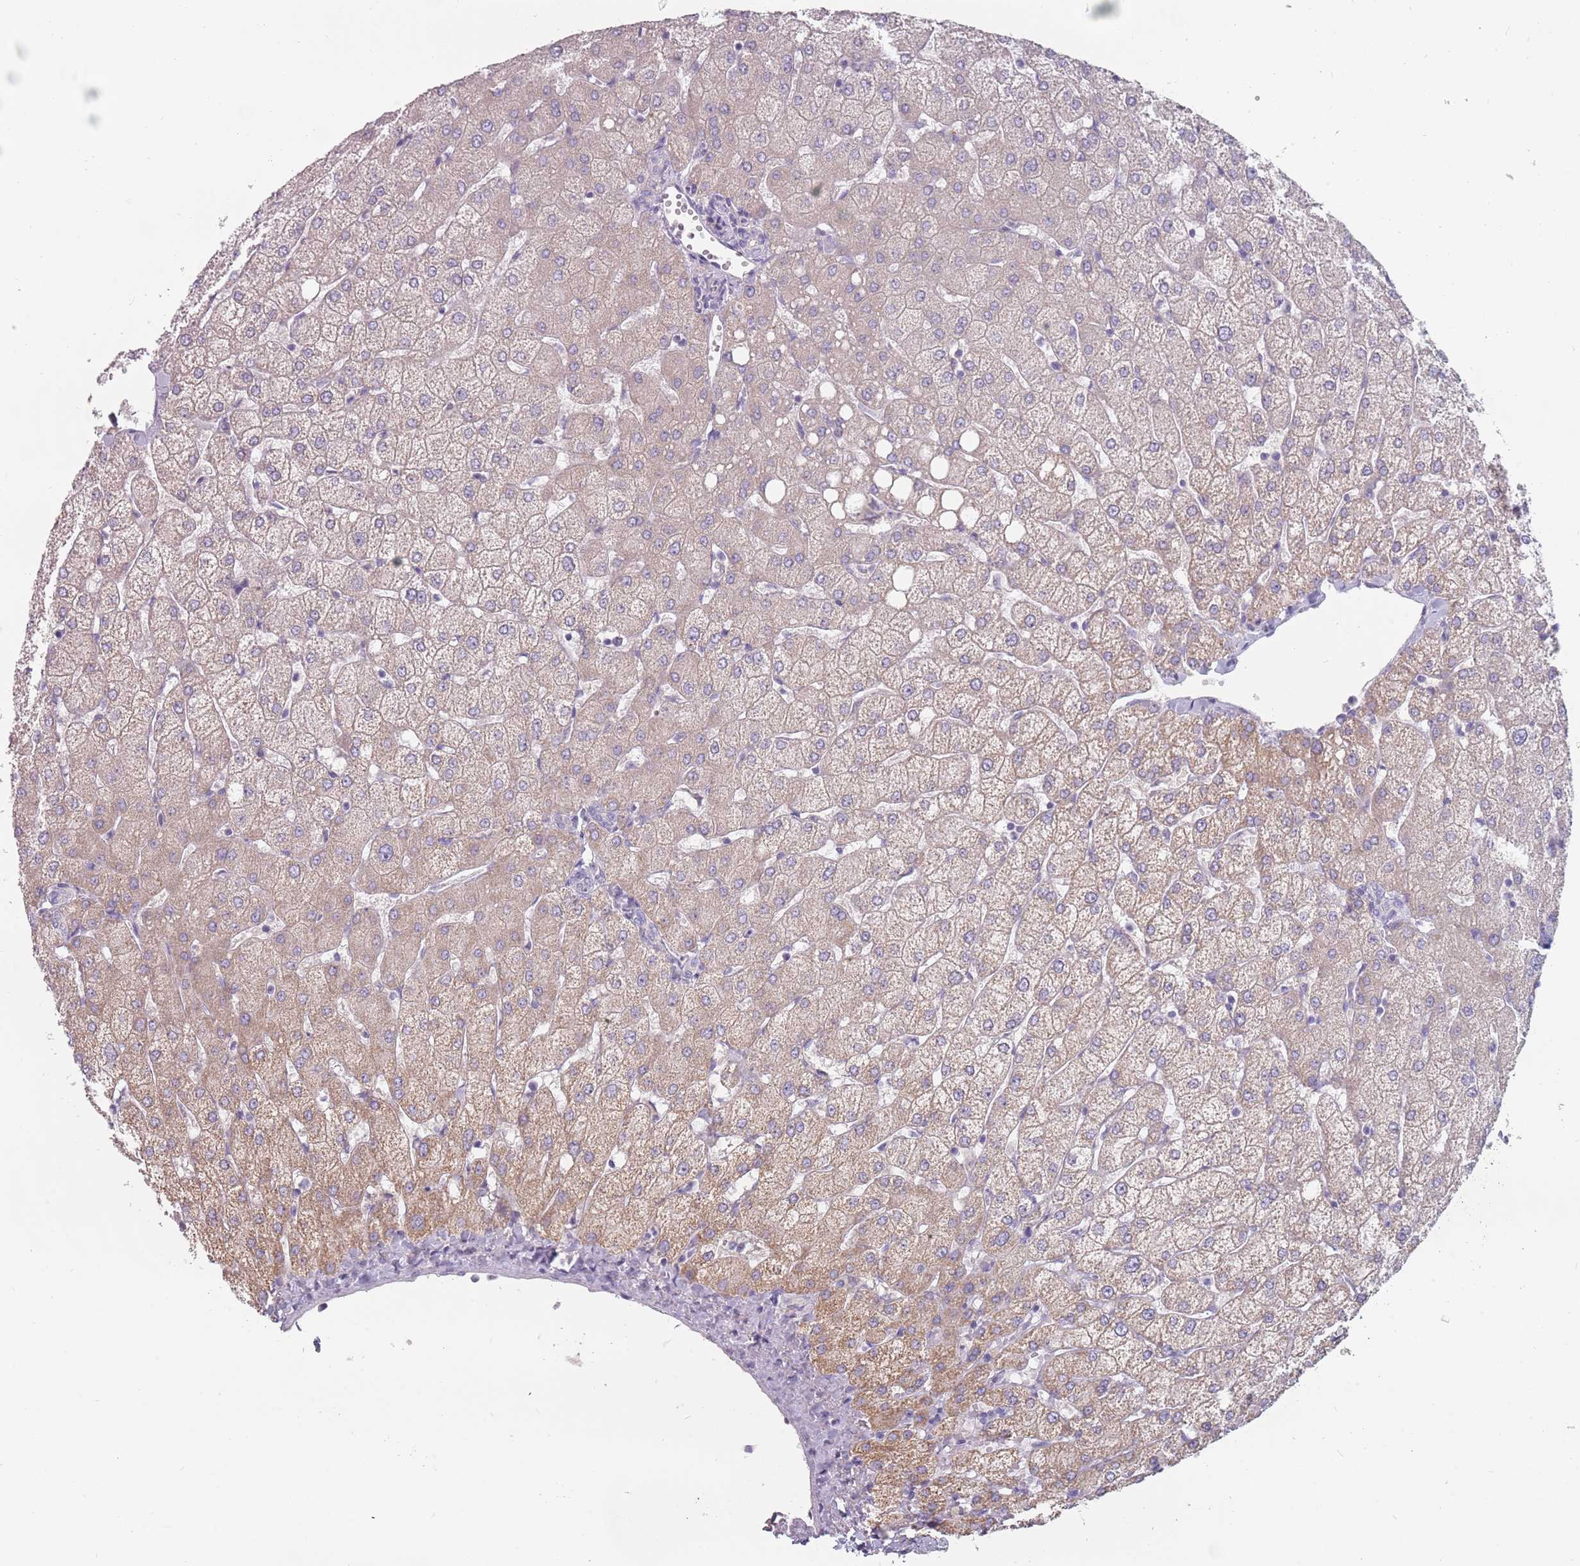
{"staining": {"intensity": "negative", "quantity": "none", "location": "none"}, "tissue": "liver", "cell_type": "Cholangiocytes", "image_type": "normal", "snomed": [{"axis": "morphology", "description": "Normal tissue, NOS"}, {"axis": "topography", "description": "Liver"}], "caption": "Immunohistochemical staining of normal liver reveals no significant staining in cholangiocytes.", "gene": "DDX4", "patient": {"sex": "female", "age": 54}}